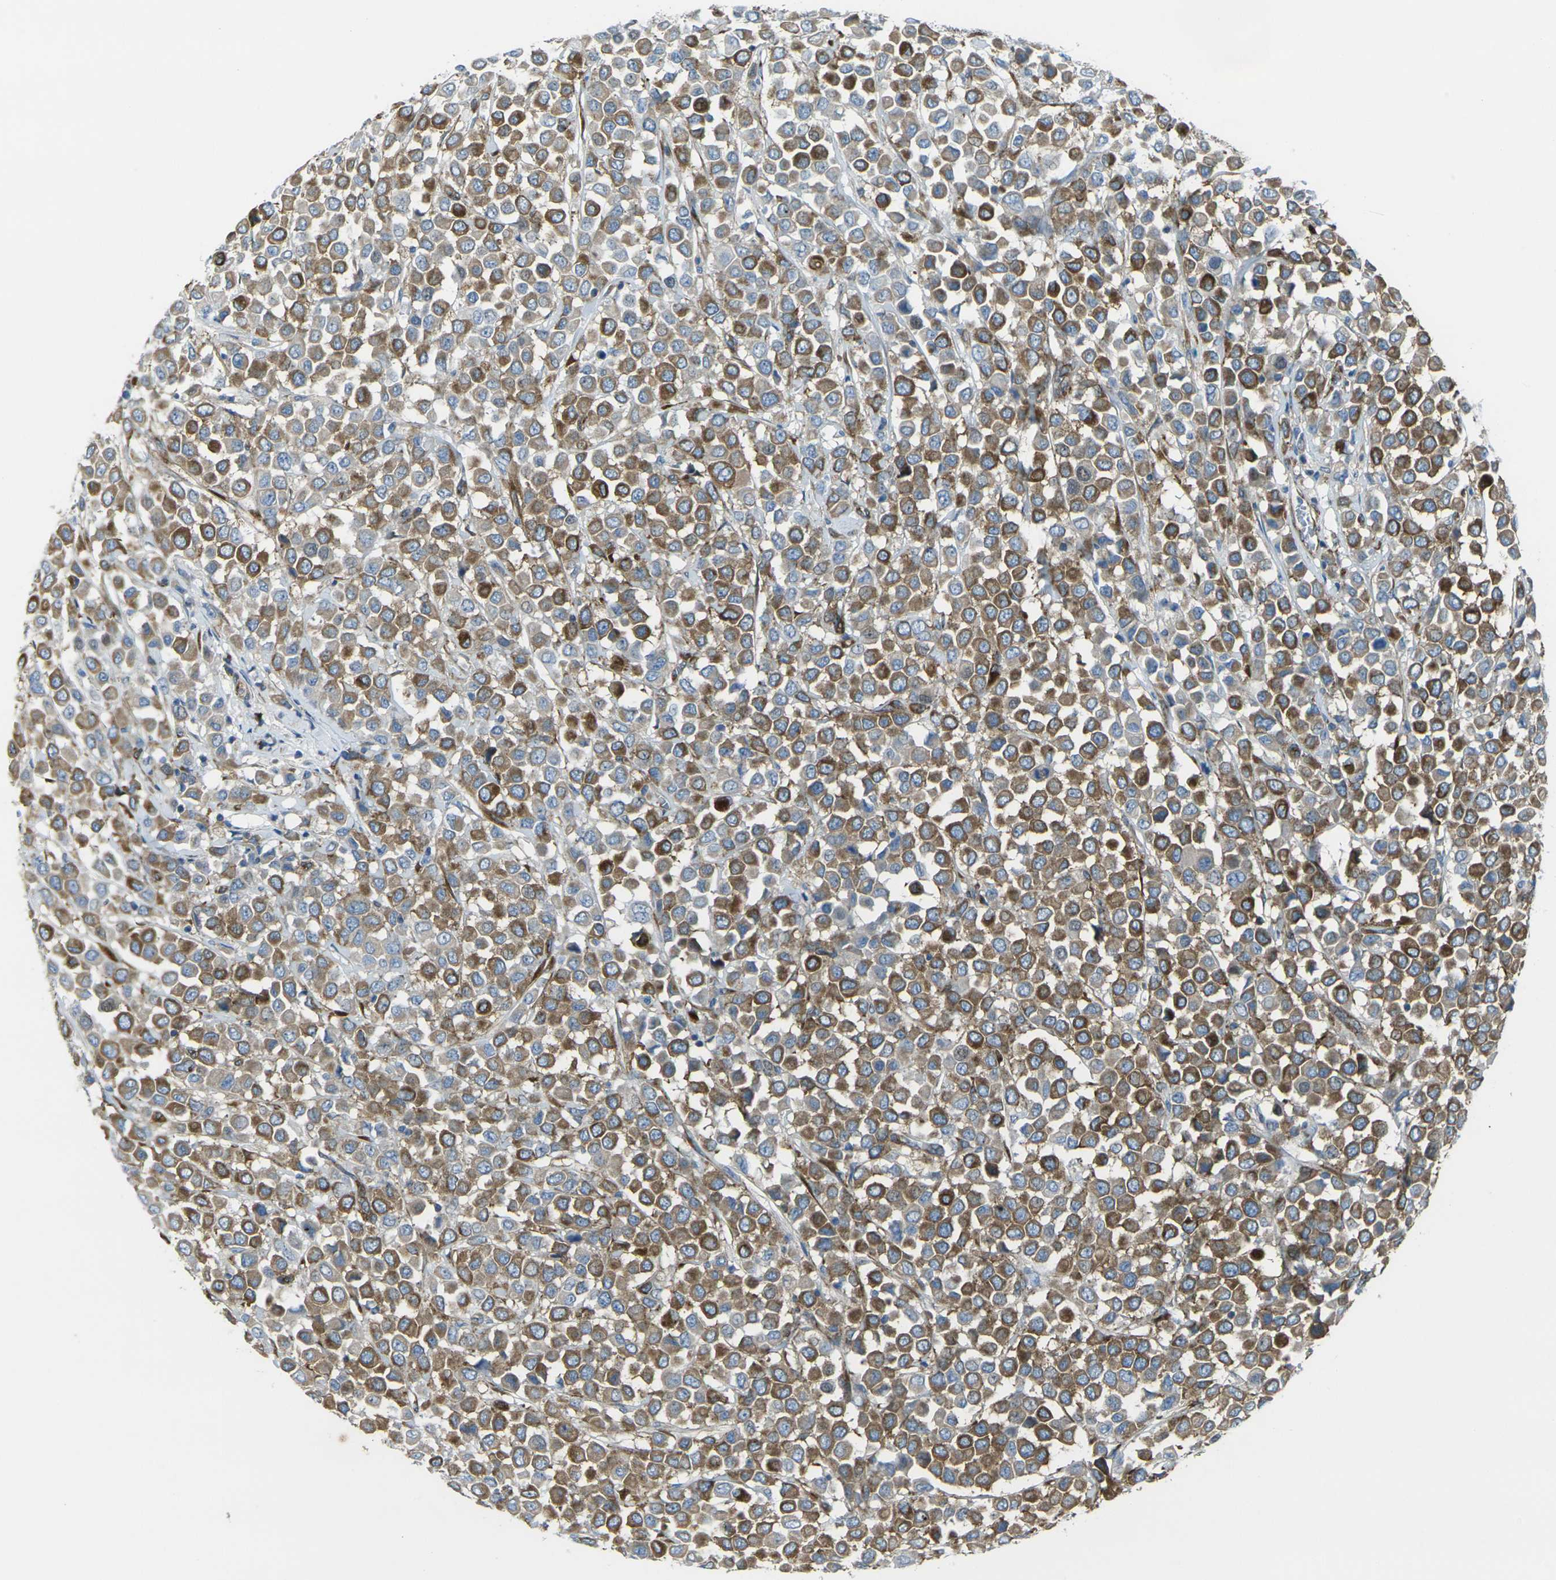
{"staining": {"intensity": "moderate", "quantity": ">75%", "location": "cytoplasmic/membranous"}, "tissue": "breast cancer", "cell_type": "Tumor cells", "image_type": "cancer", "snomed": [{"axis": "morphology", "description": "Duct carcinoma"}, {"axis": "topography", "description": "Breast"}], "caption": "Breast cancer stained for a protein (brown) reveals moderate cytoplasmic/membranous positive staining in about >75% of tumor cells.", "gene": "CELSR2", "patient": {"sex": "female", "age": 61}}